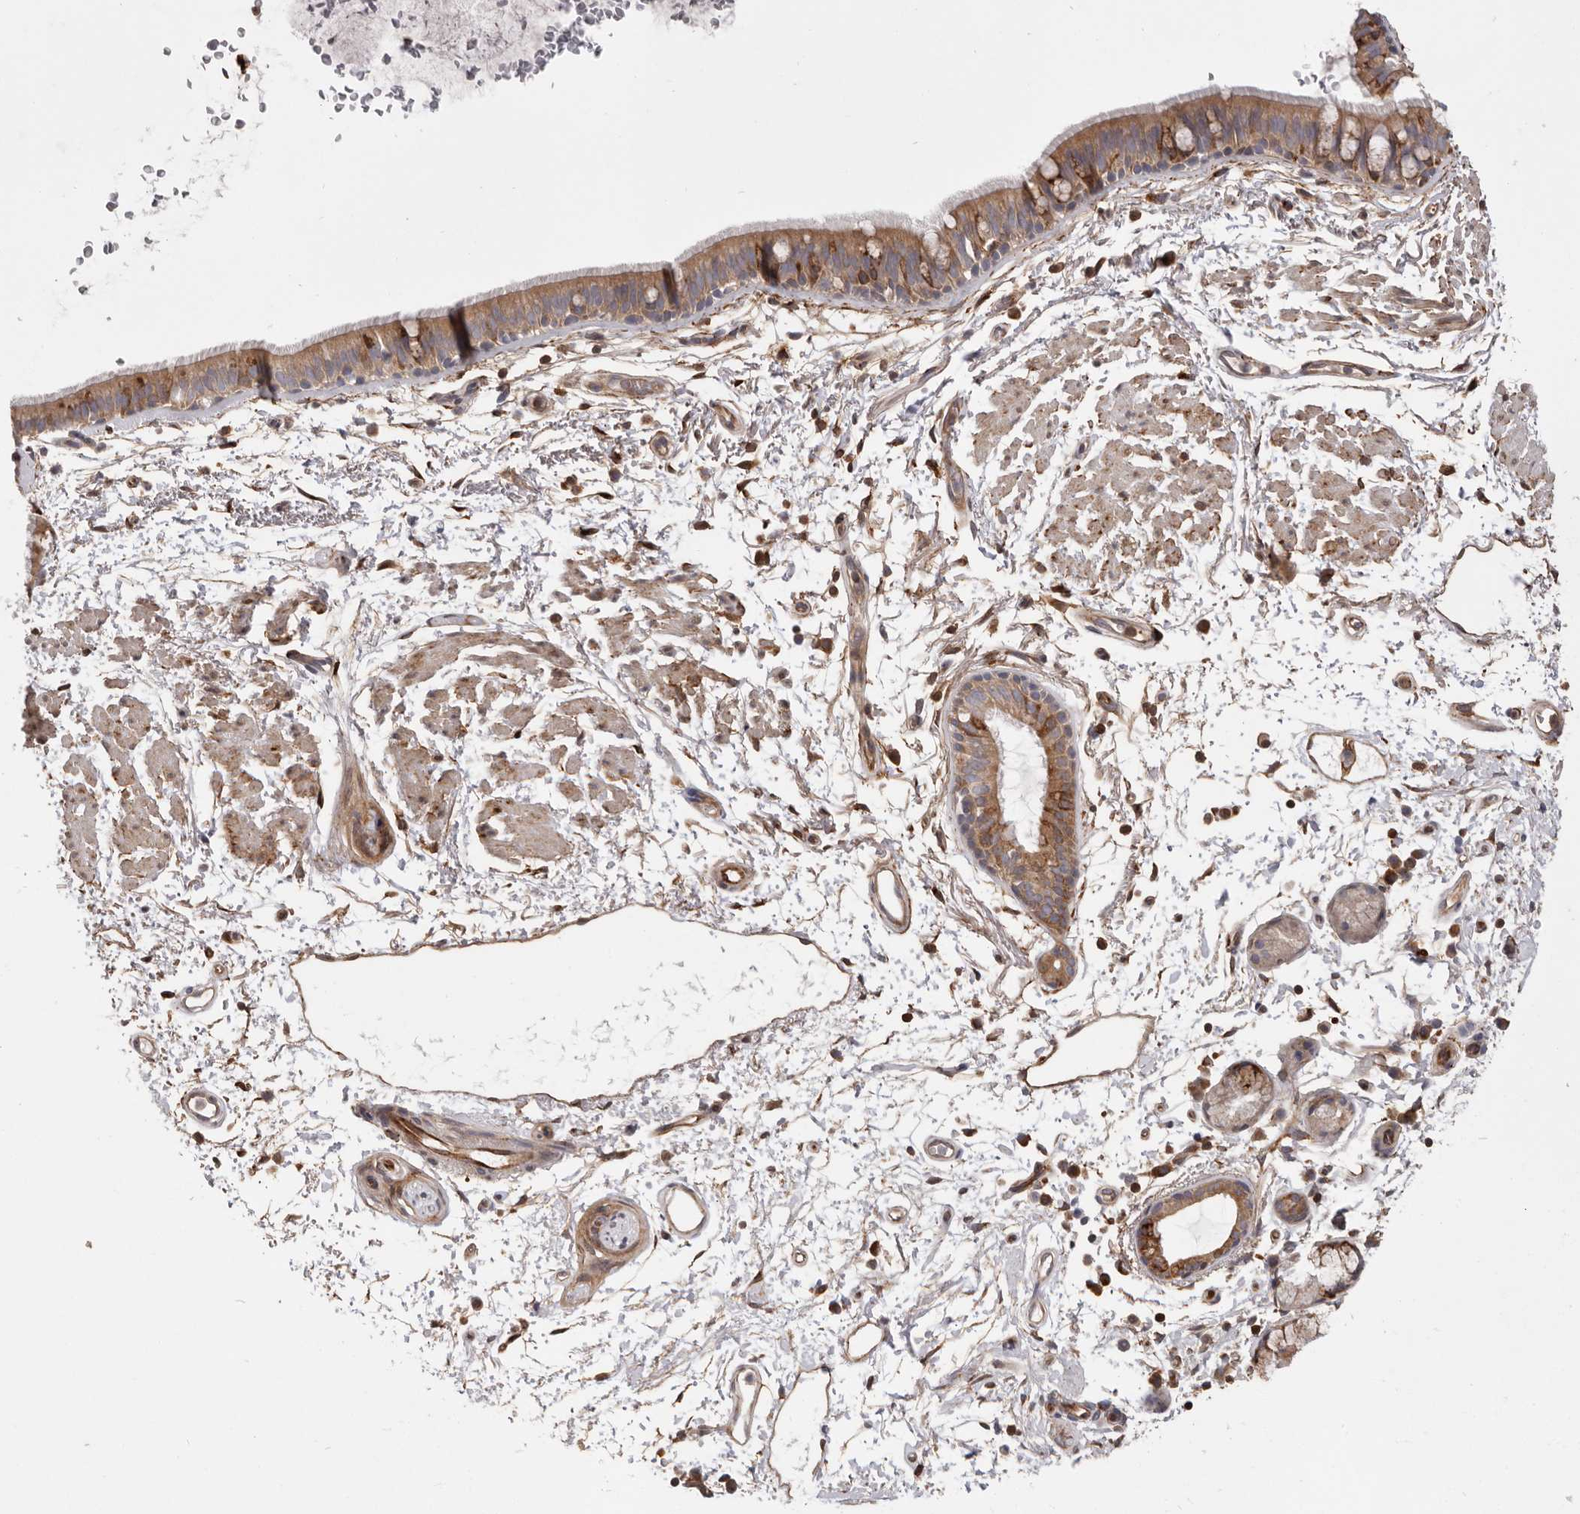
{"staining": {"intensity": "moderate", "quantity": ">75%", "location": "cytoplasmic/membranous"}, "tissue": "bronchus", "cell_type": "Respiratory epithelial cells", "image_type": "normal", "snomed": [{"axis": "morphology", "description": "Normal tissue, NOS"}, {"axis": "topography", "description": "Lymph node"}, {"axis": "topography", "description": "Bronchus"}], "caption": "Immunohistochemistry (IHC) (DAB (3,3'-diaminobenzidine)) staining of benign bronchus shows moderate cytoplasmic/membranous protein expression in approximately >75% of respiratory epithelial cells. Nuclei are stained in blue.", "gene": "WDTC1", "patient": {"sex": "female", "age": 70}}